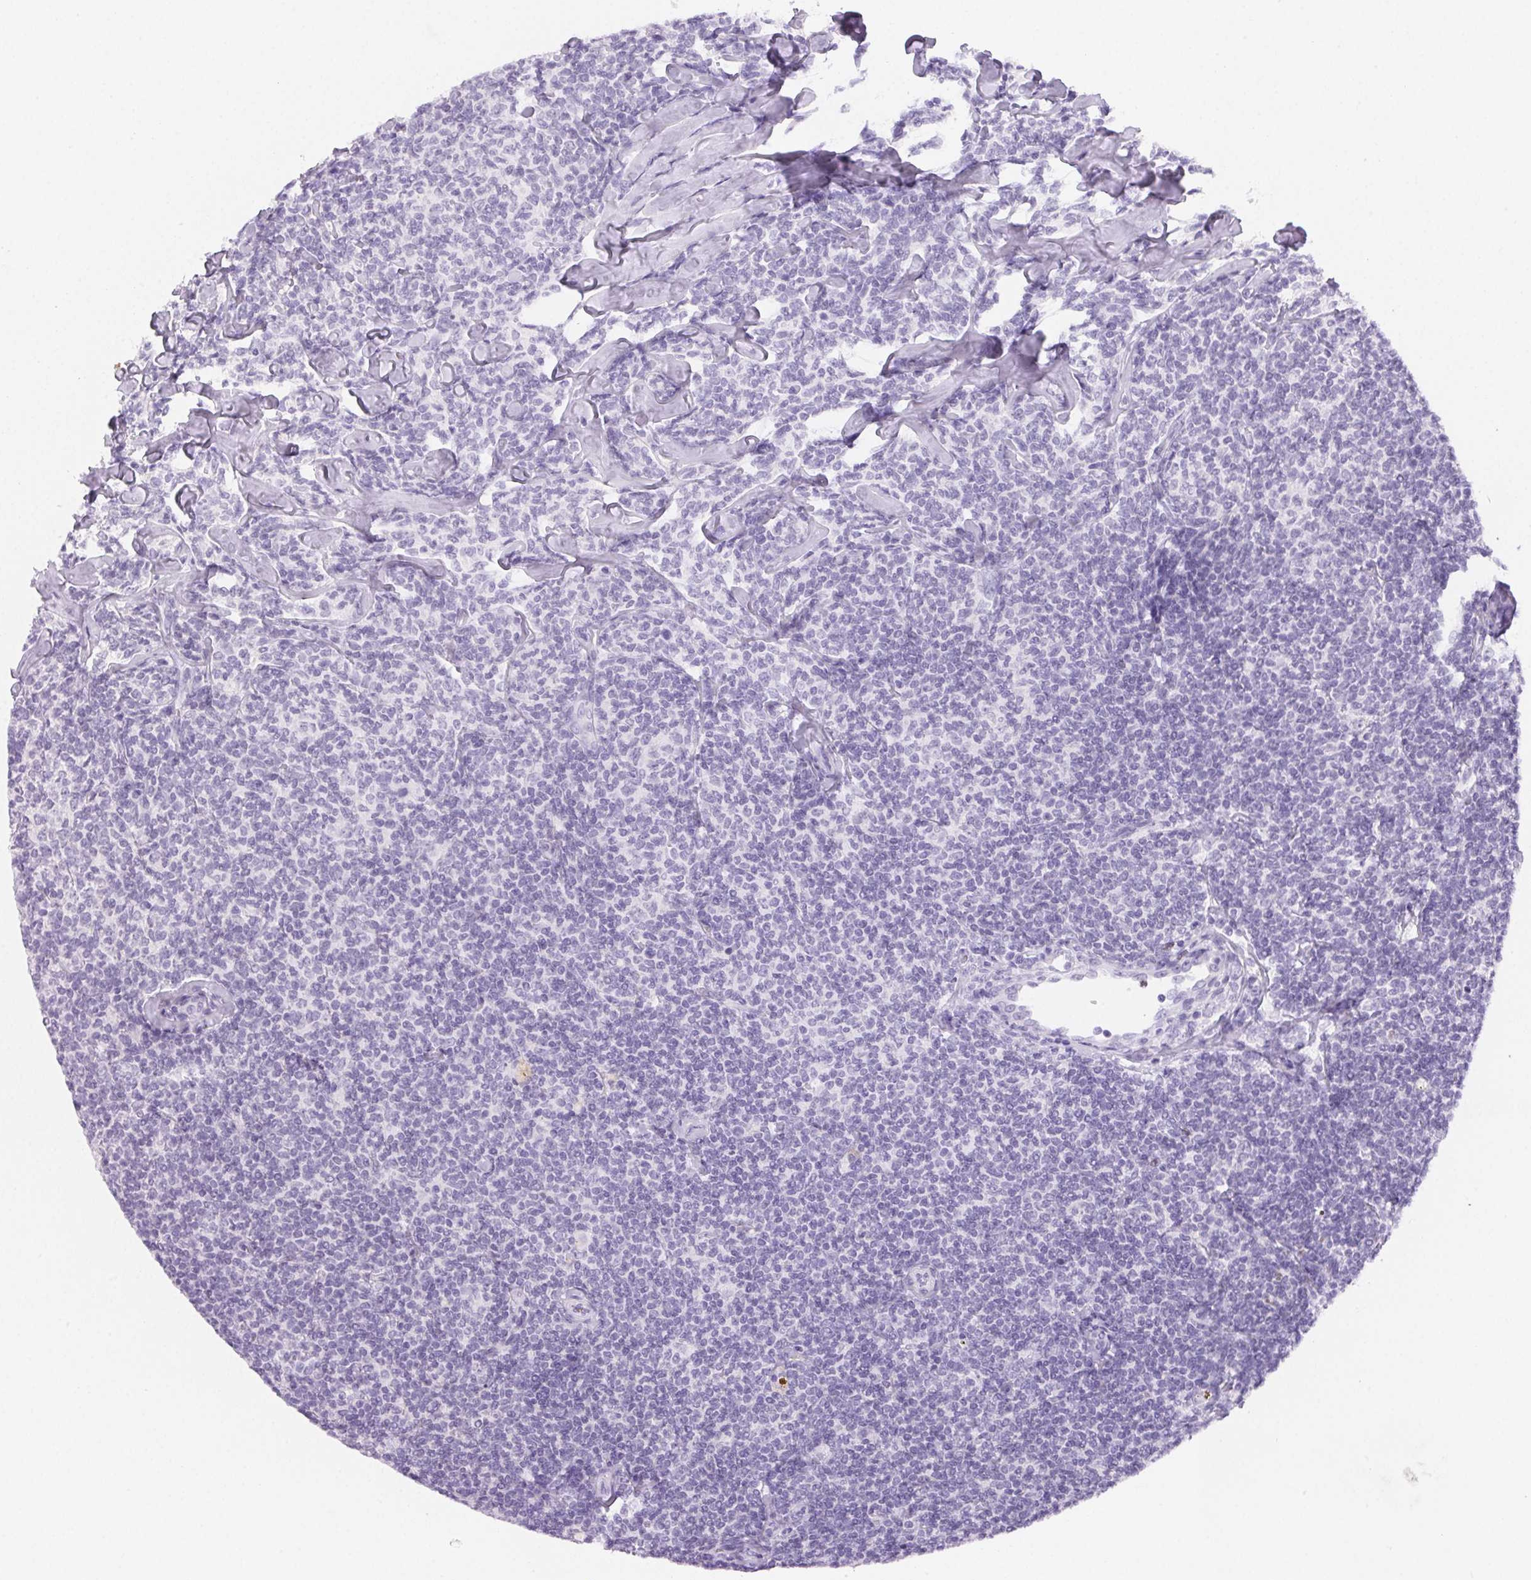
{"staining": {"intensity": "negative", "quantity": "none", "location": "none"}, "tissue": "lymphoma", "cell_type": "Tumor cells", "image_type": "cancer", "snomed": [{"axis": "morphology", "description": "Malignant lymphoma, non-Hodgkin's type, Low grade"}, {"axis": "topography", "description": "Lymph node"}], "caption": "DAB (3,3'-diaminobenzidine) immunohistochemical staining of lymphoma exhibits no significant staining in tumor cells.", "gene": "PADI4", "patient": {"sex": "female", "age": 56}}